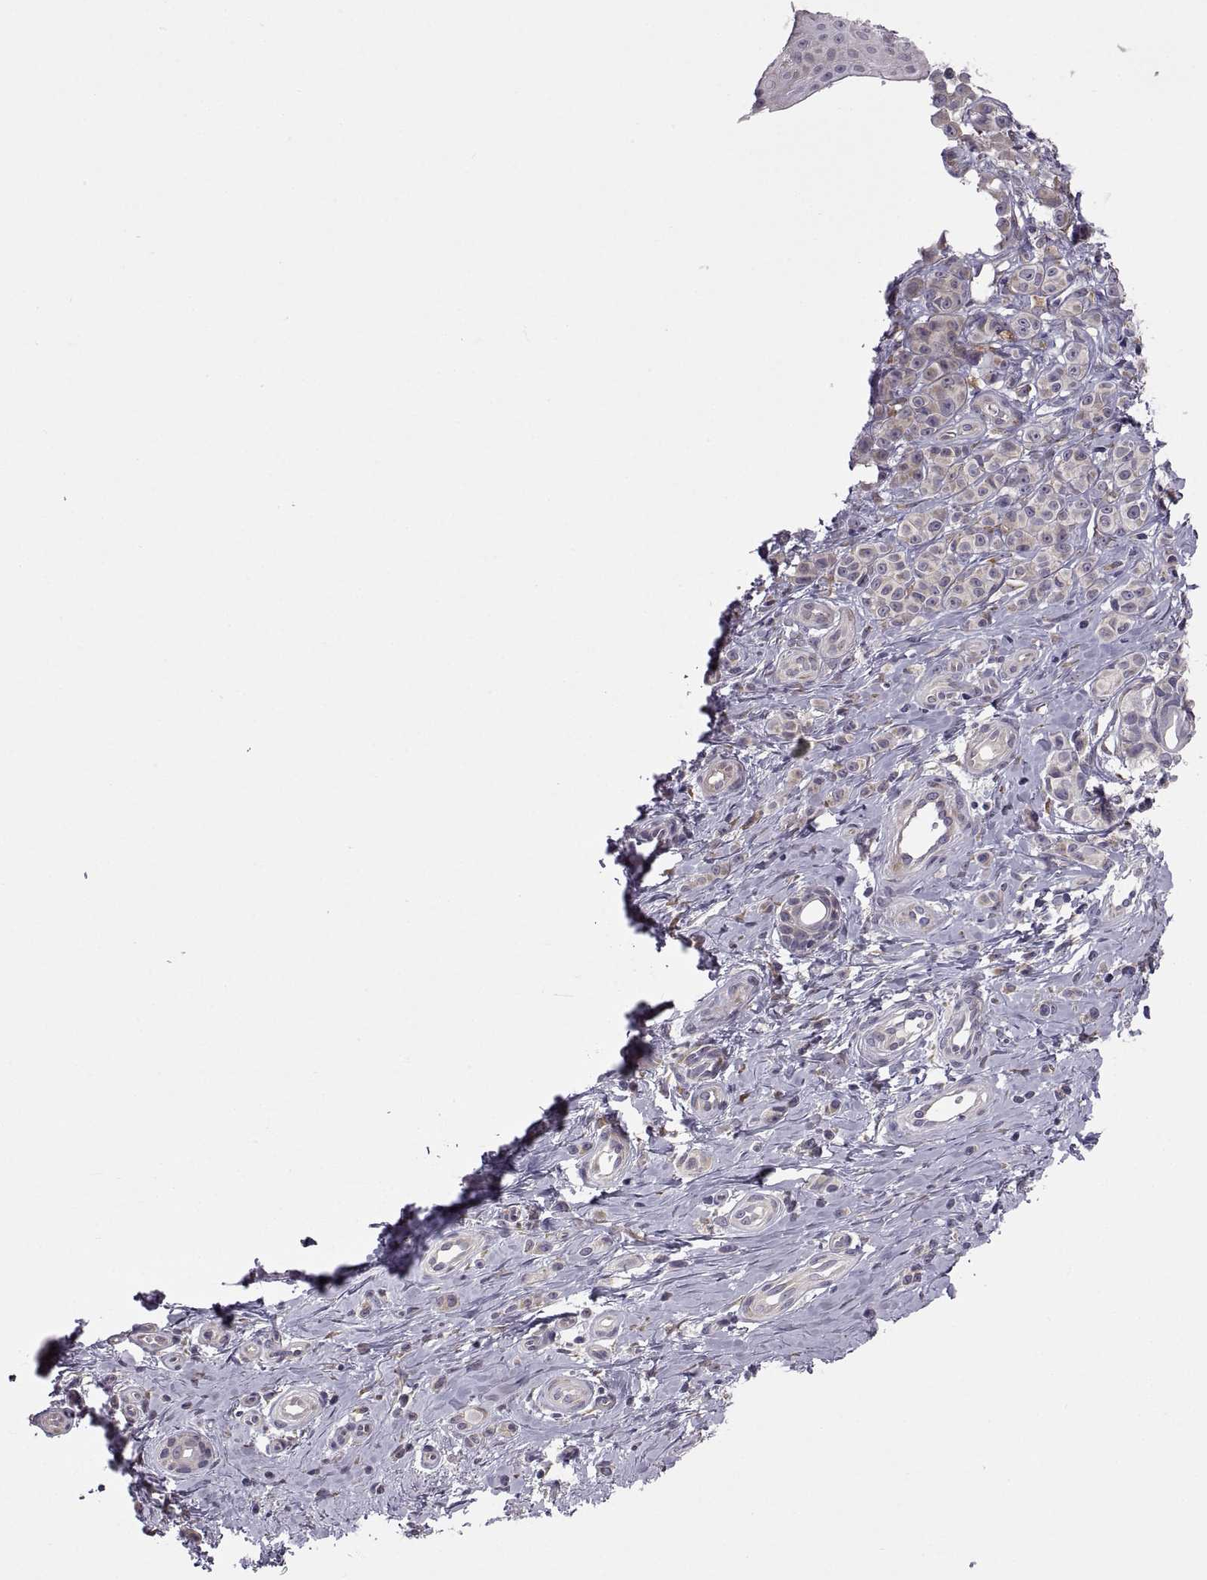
{"staining": {"intensity": "negative", "quantity": "none", "location": "none"}, "tissue": "melanoma", "cell_type": "Tumor cells", "image_type": "cancer", "snomed": [{"axis": "morphology", "description": "Malignant melanoma, NOS"}, {"axis": "topography", "description": "Skin"}], "caption": "DAB (3,3'-diaminobenzidine) immunohistochemical staining of malignant melanoma exhibits no significant expression in tumor cells.", "gene": "ACSBG2", "patient": {"sex": "female", "age": 76}}